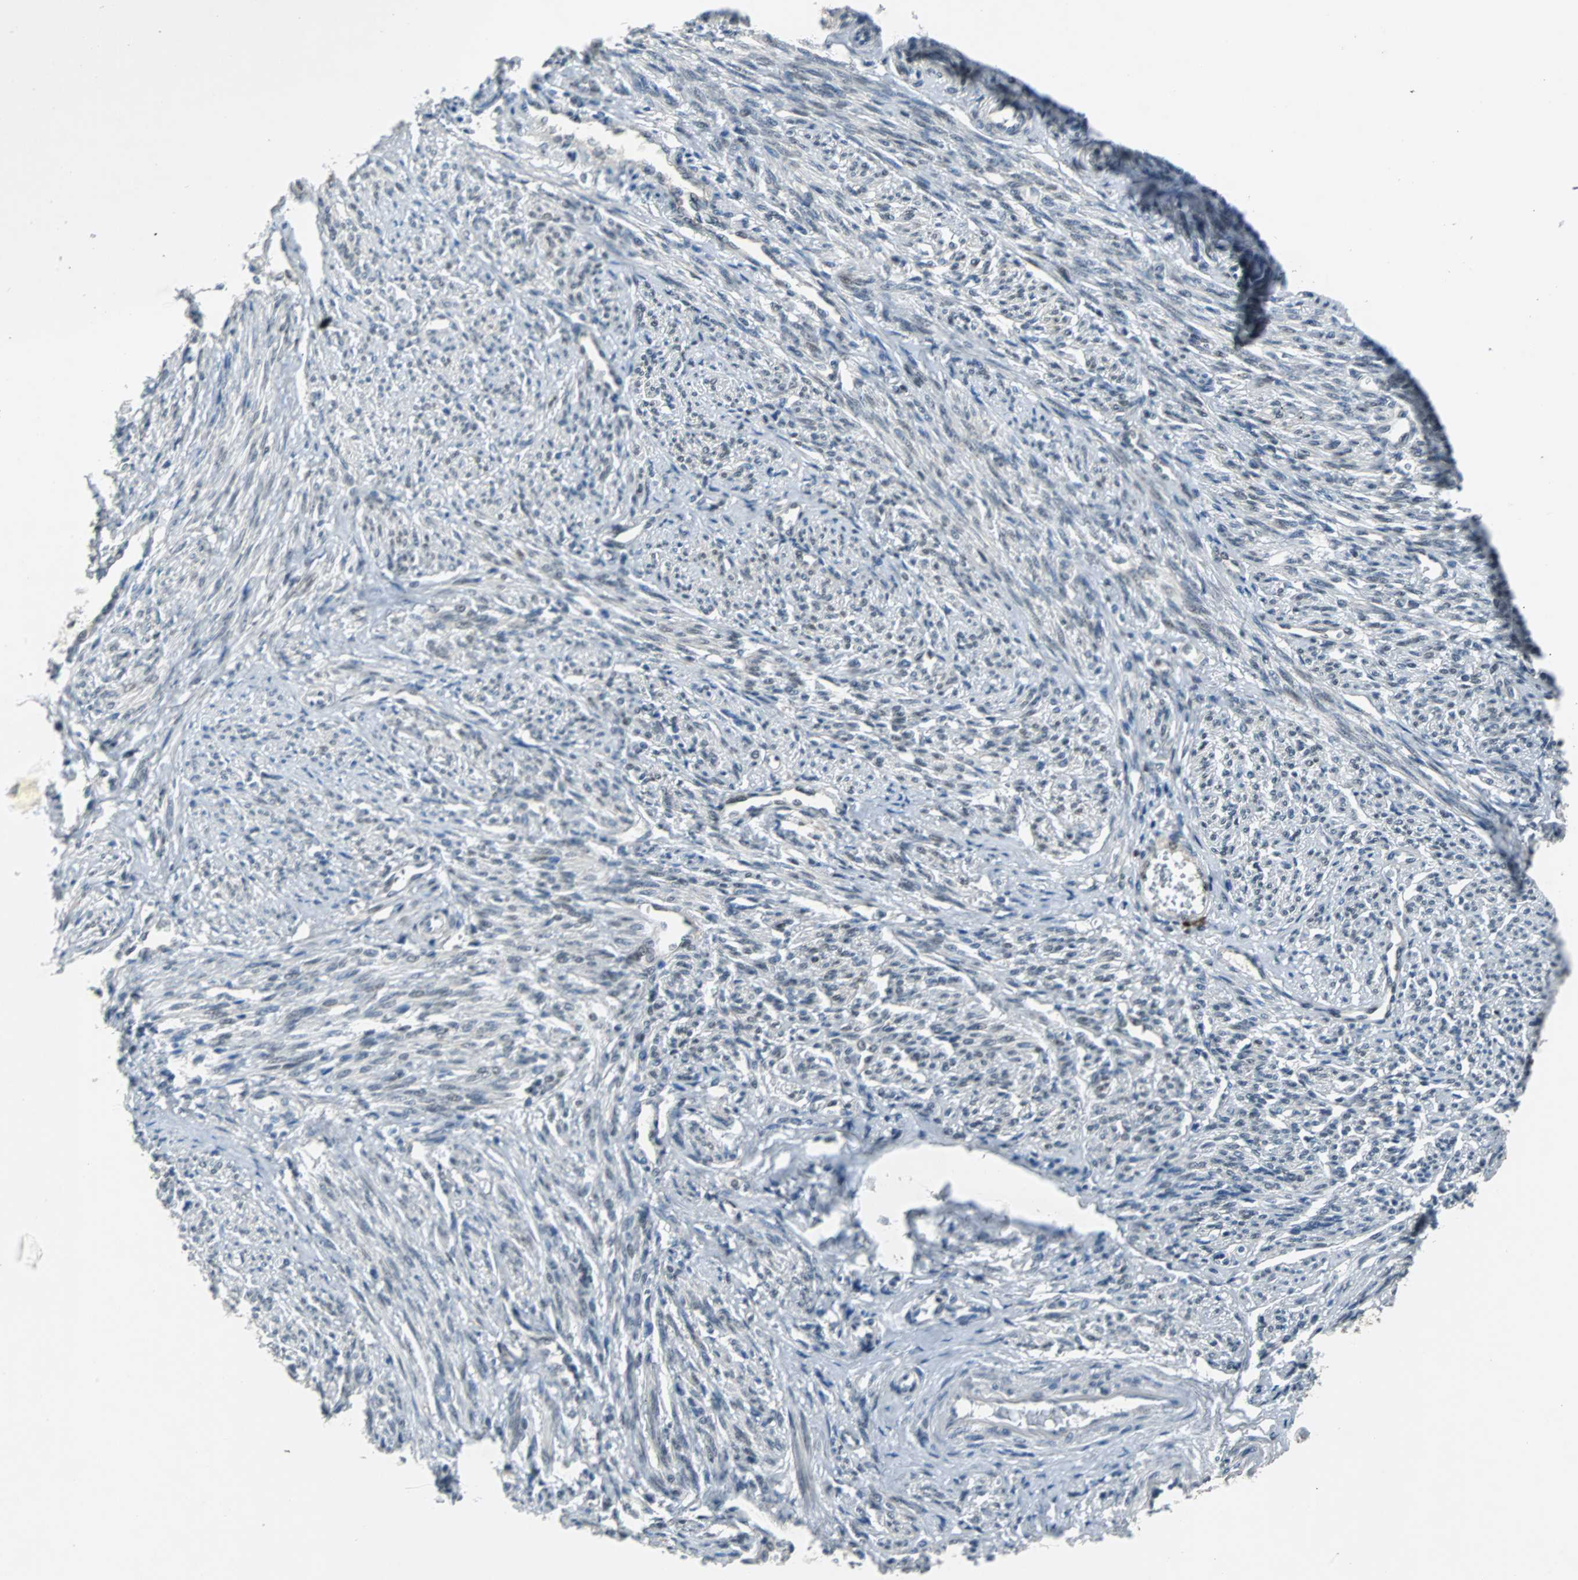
{"staining": {"intensity": "moderate", "quantity": "25%-75%", "location": "nuclear"}, "tissue": "smooth muscle", "cell_type": "Smooth muscle cells", "image_type": "normal", "snomed": [{"axis": "morphology", "description": "Normal tissue, NOS"}, {"axis": "topography", "description": "Smooth muscle"}], "caption": "A brown stain highlights moderate nuclear positivity of a protein in smooth muscle cells of benign smooth muscle. (Brightfield microscopy of DAB IHC at high magnification).", "gene": "USP28", "patient": {"sex": "female", "age": 65}}